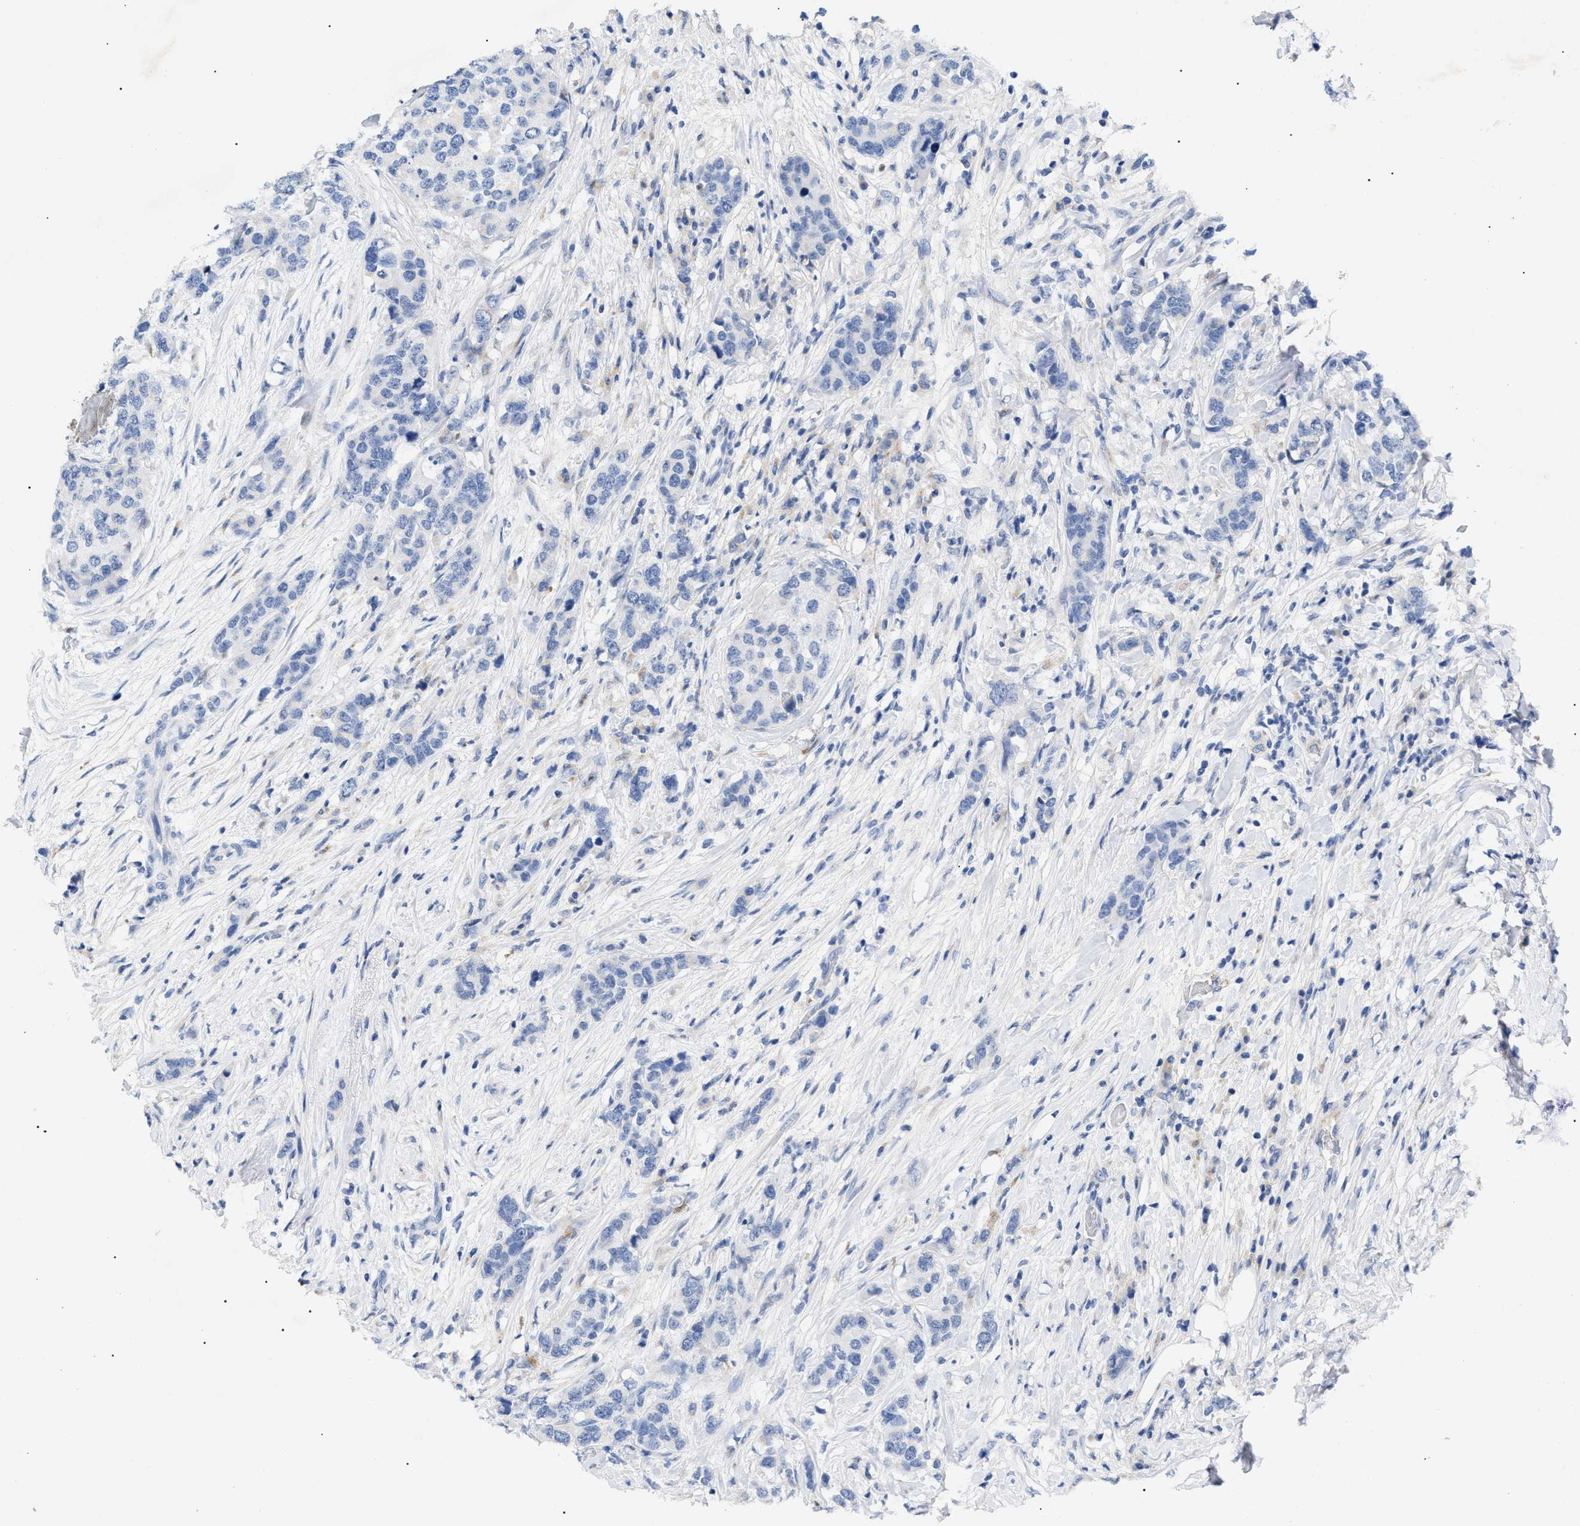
{"staining": {"intensity": "negative", "quantity": "none", "location": "none"}, "tissue": "breast cancer", "cell_type": "Tumor cells", "image_type": "cancer", "snomed": [{"axis": "morphology", "description": "Lobular carcinoma"}, {"axis": "topography", "description": "Breast"}], "caption": "DAB (3,3'-diaminobenzidine) immunohistochemical staining of human breast cancer (lobular carcinoma) shows no significant expression in tumor cells.", "gene": "ACKR1", "patient": {"sex": "female", "age": 59}}